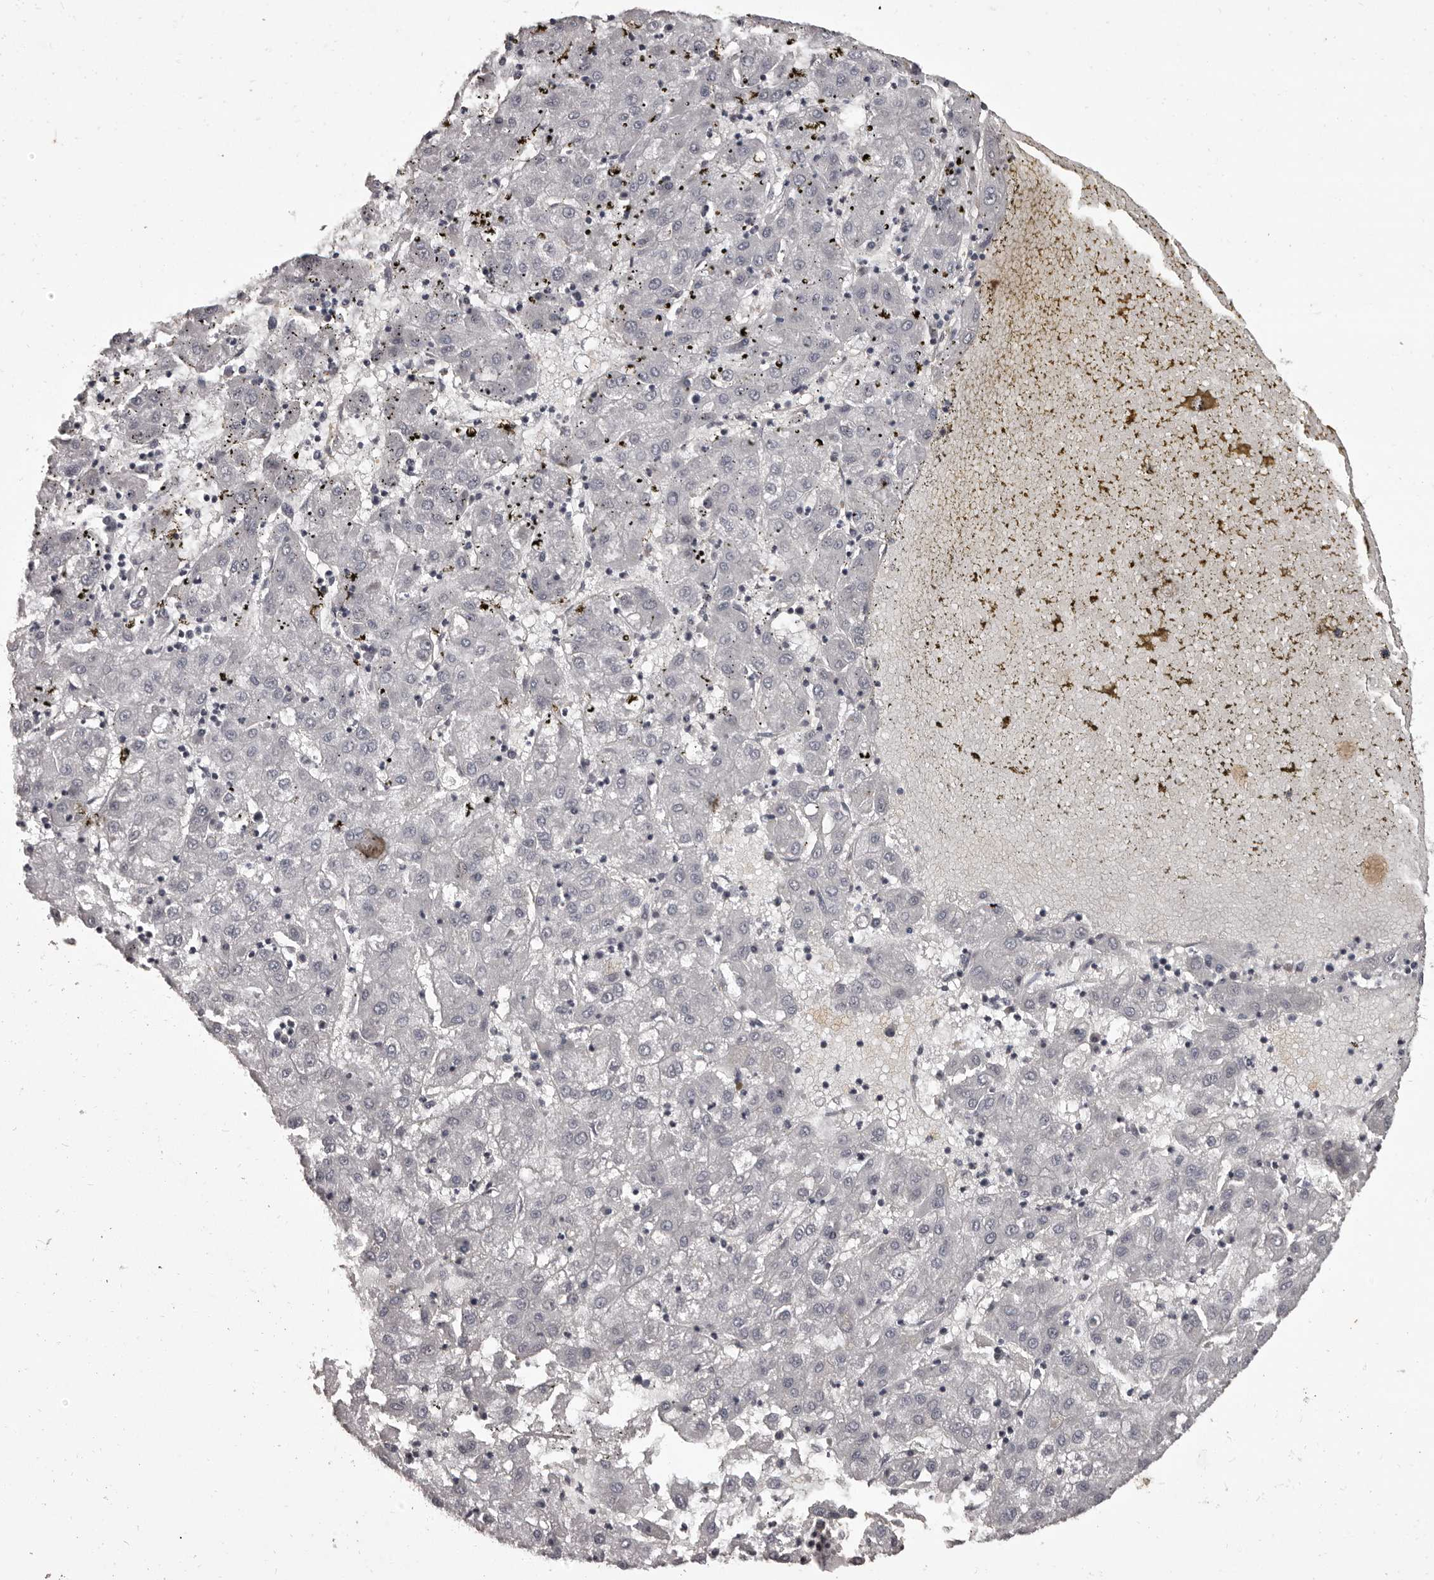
{"staining": {"intensity": "negative", "quantity": "none", "location": "none"}, "tissue": "liver cancer", "cell_type": "Tumor cells", "image_type": "cancer", "snomed": [{"axis": "morphology", "description": "Carcinoma, Hepatocellular, NOS"}, {"axis": "topography", "description": "Liver"}], "caption": "This is an immunohistochemistry (IHC) image of liver cancer. There is no positivity in tumor cells.", "gene": "GPR78", "patient": {"sex": "male", "age": 72}}